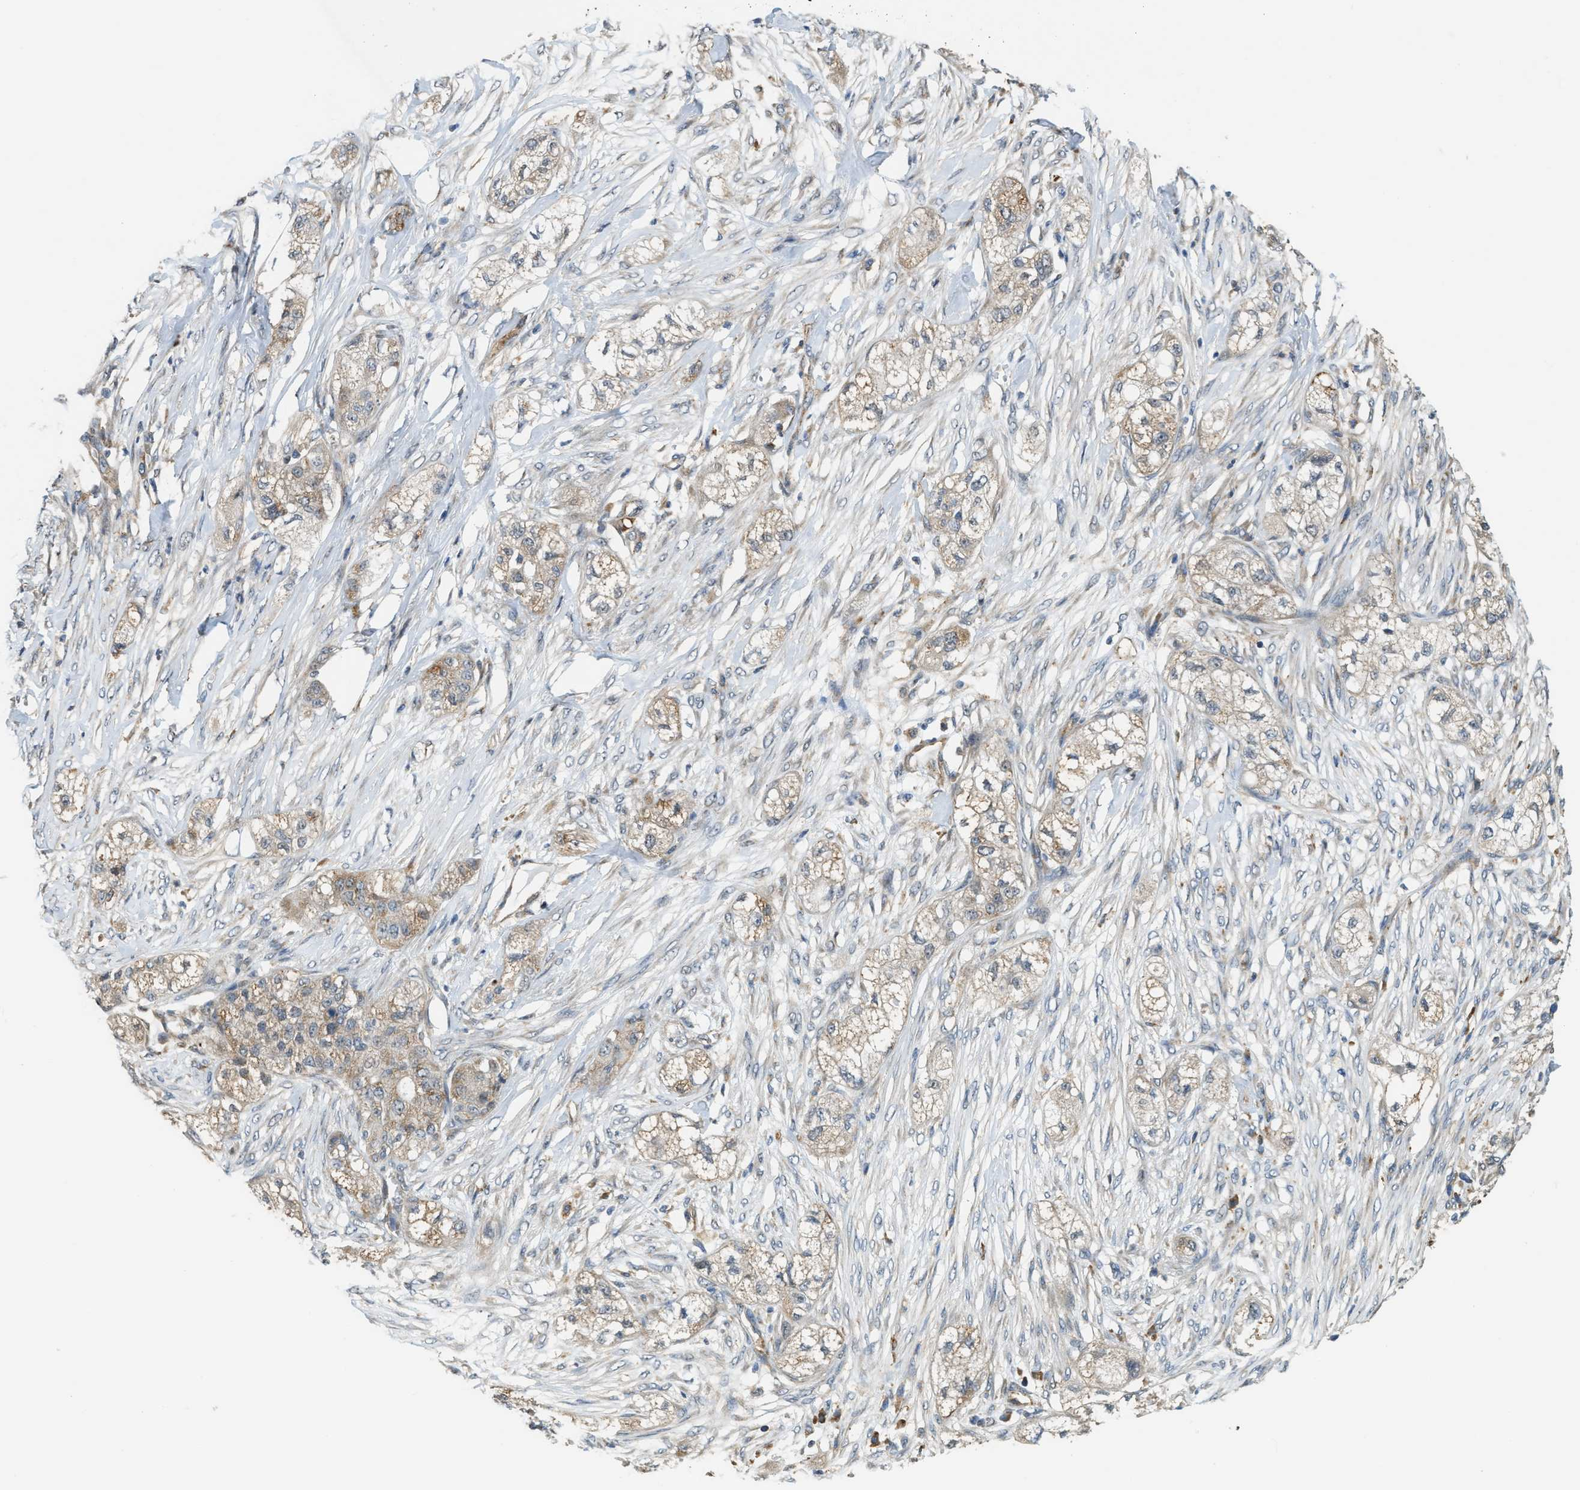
{"staining": {"intensity": "moderate", "quantity": ">75%", "location": "cytoplasmic/membranous"}, "tissue": "pancreatic cancer", "cell_type": "Tumor cells", "image_type": "cancer", "snomed": [{"axis": "morphology", "description": "Adenocarcinoma, NOS"}, {"axis": "topography", "description": "Pancreas"}], "caption": "DAB immunohistochemical staining of adenocarcinoma (pancreatic) reveals moderate cytoplasmic/membranous protein expression in approximately >75% of tumor cells.", "gene": "STARD3NL", "patient": {"sex": "female", "age": 78}}